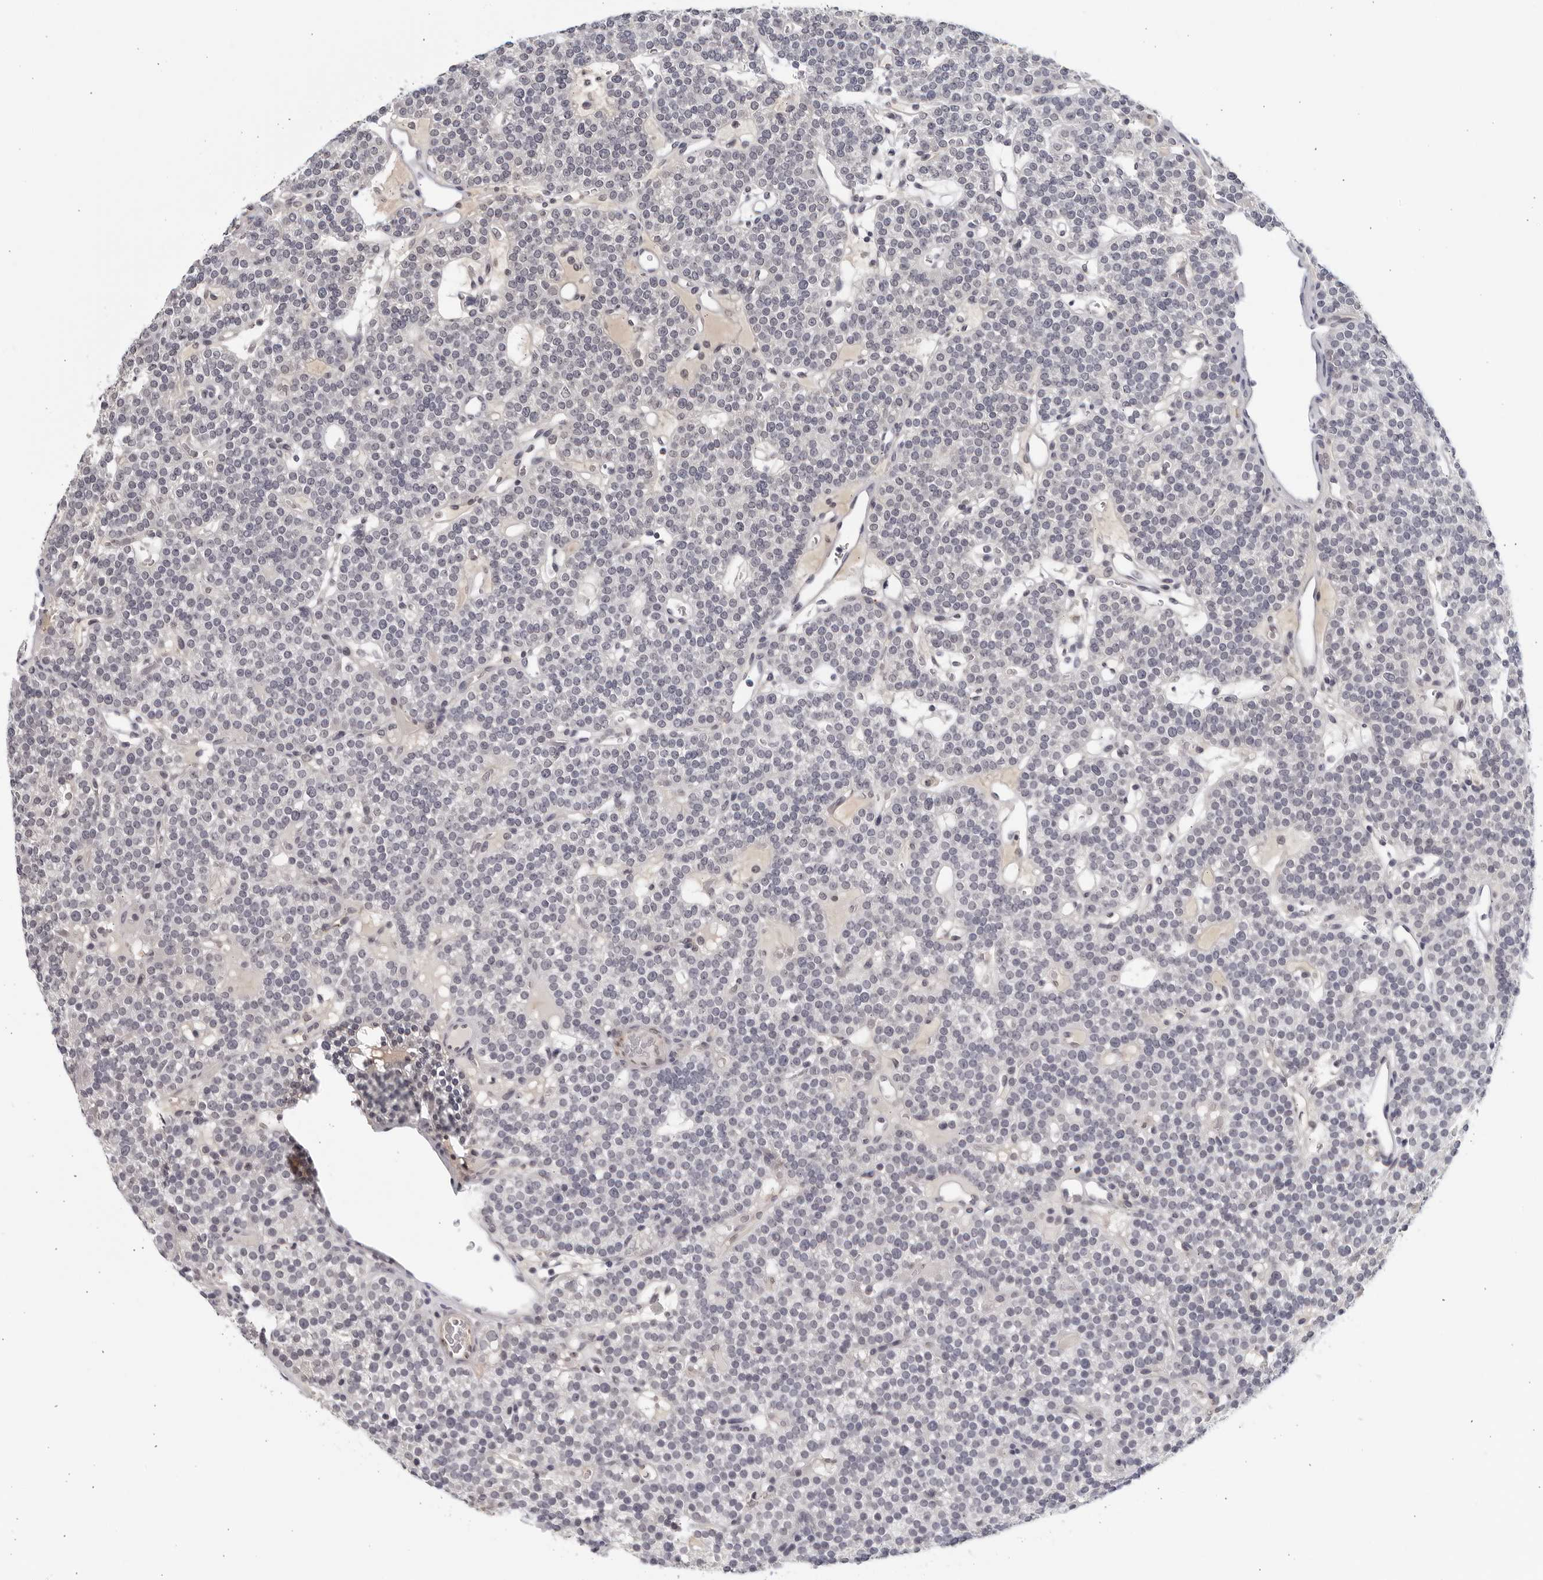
{"staining": {"intensity": "negative", "quantity": "none", "location": "none"}, "tissue": "parathyroid gland", "cell_type": "Glandular cells", "image_type": "normal", "snomed": [{"axis": "morphology", "description": "Normal tissue, NOS"}, {"axis": "topography", "description": "Parathyroid gland"}], "caption": "Immunohistochemical staining of benign human parathyroid gland shows no significant positivity in glandular cells. (Brightfield microscopy of DAB (3,3'-diaminobenzidine) immunohistochemistry (IHC) at high magnification).", "gene": "STRADB", "patient": {"sex": "male", "age": 83}}